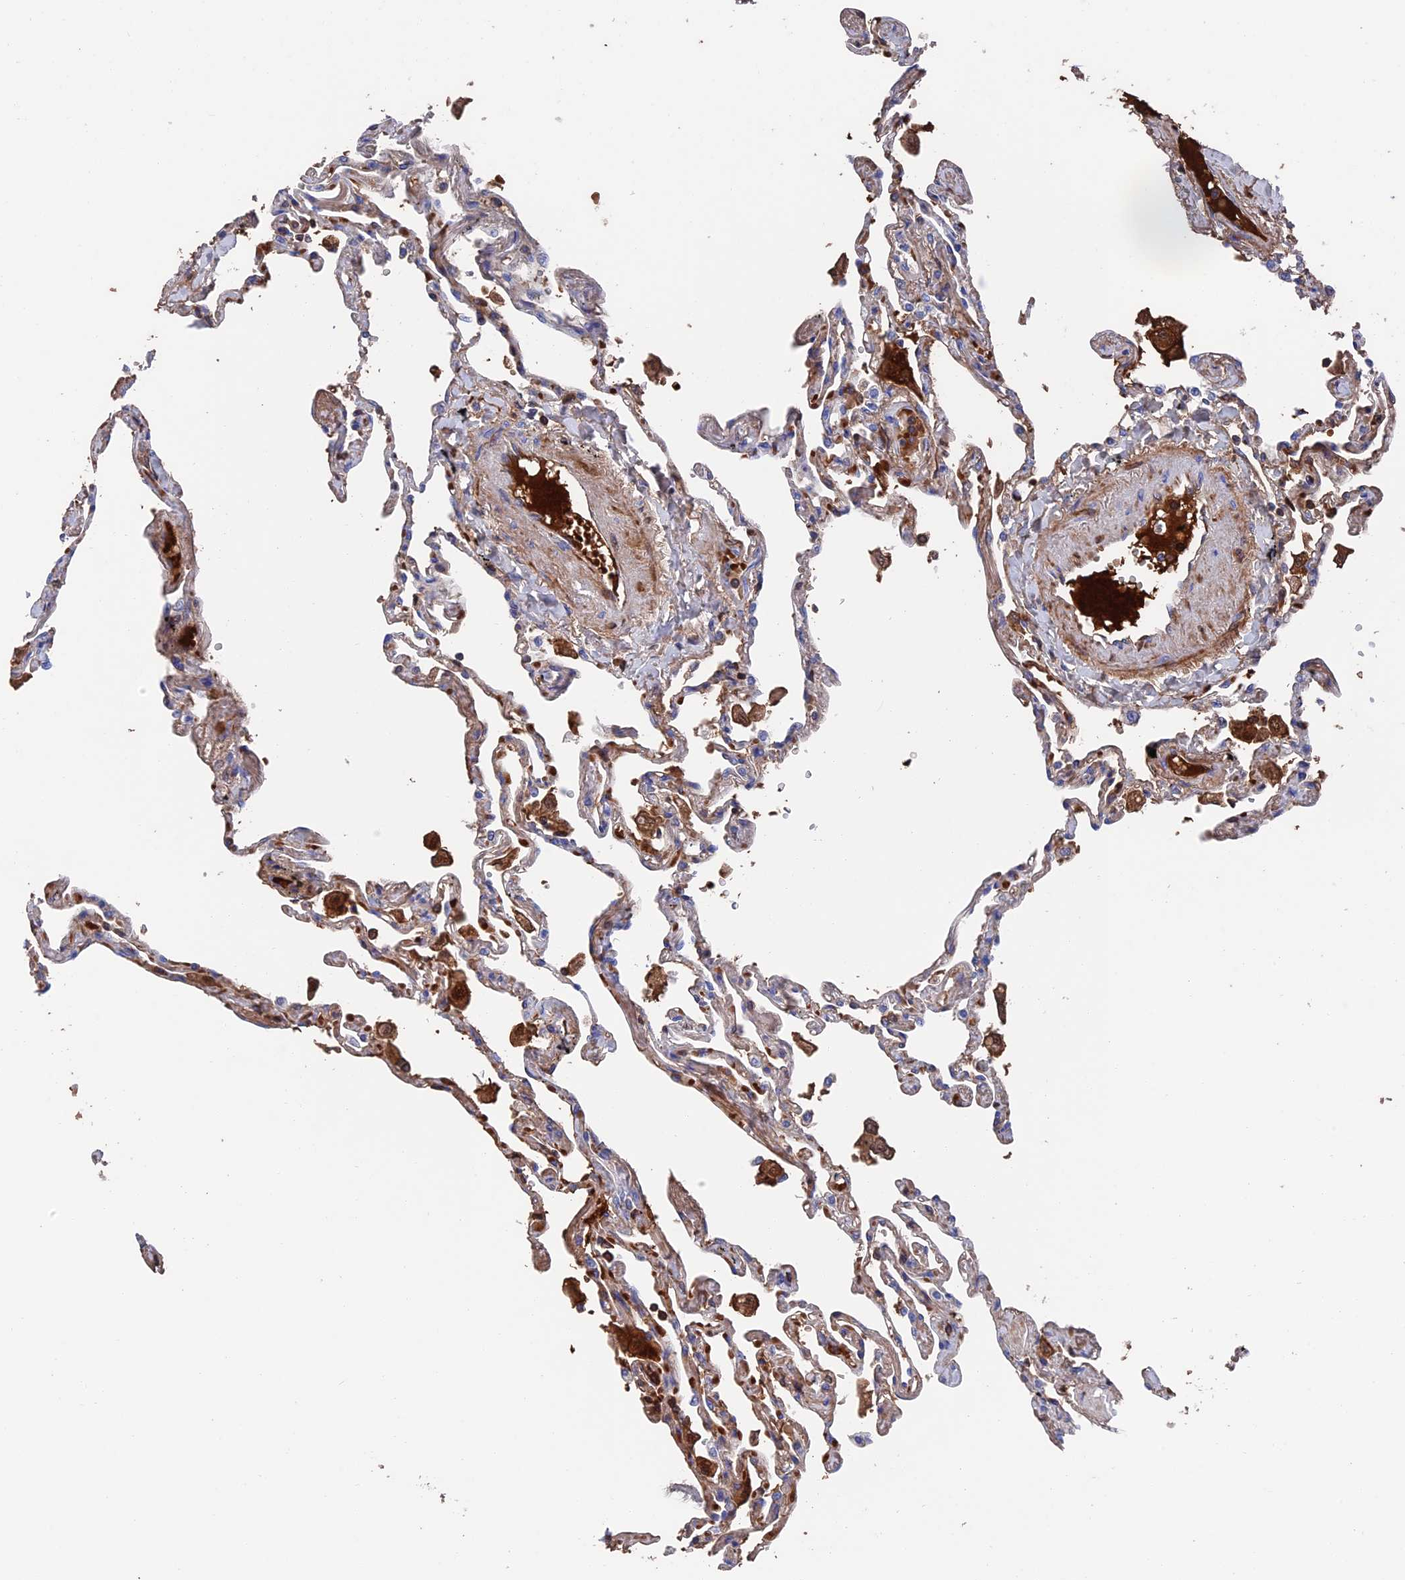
{"staining": {"intensity": "moderate", "quantity": "25%-75%", "location": "cytoplasmic/membranous"}, "tissue": "lung", "cell_type": "Alveolar cells", "image_type": "normal", "snomed": [{"axis": "morphology", "description": "Normal tissue, NOS"}, {"axis": "topography", "description": "Lung"}], "caption": "This is an image of immunohistochemistry staining of unremarkable lung, which shows moderate staining in the cytoplasmic/membranous of alveolar cells.", "gene": "HPF1", "patient": {"sex": "female", "age": 67}}